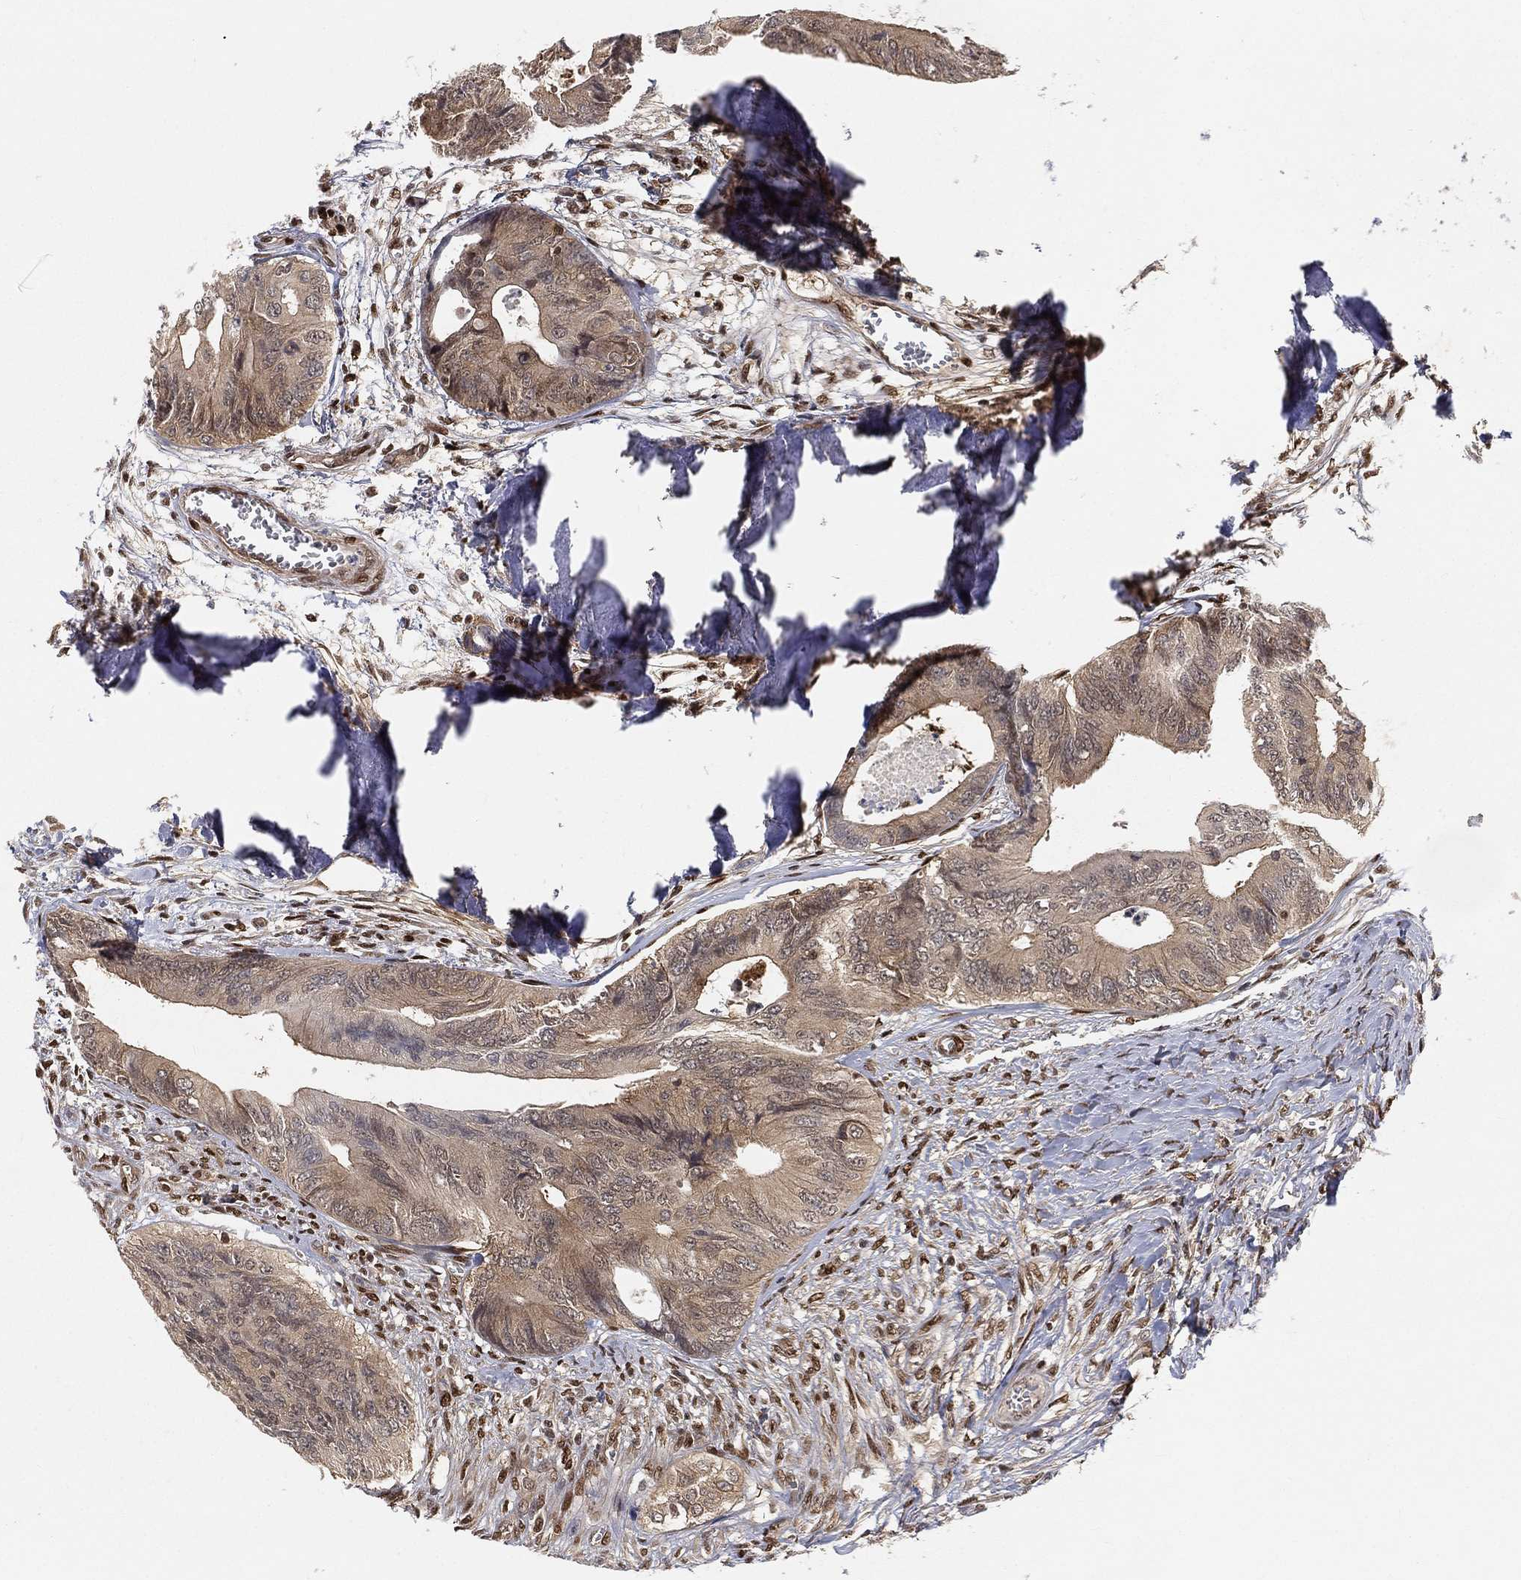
{"staining": {"intensity": "weak", "quantity": "<25%", "location": "cytoplasmic/membranous"}, "tissue": "colorectal cancer", "cell_type": "Tumor cells", "image_type": "cancer", "snomed": [{"axis": "morphology", "description": "Normal tissue, NOS"}, {"axis": "morphology", "description": "Adenocarcinoma, NOS"}, {"axis": "topography", "description": "Colon"}], "caption": "This is an immunohistochemistry (IHC) micrograph of colorectal cancer (adenocarcinoma). There is no expression in tumor cells.", "gene": "CRTC3", "patient": {"sex": "male", "age": 65}}